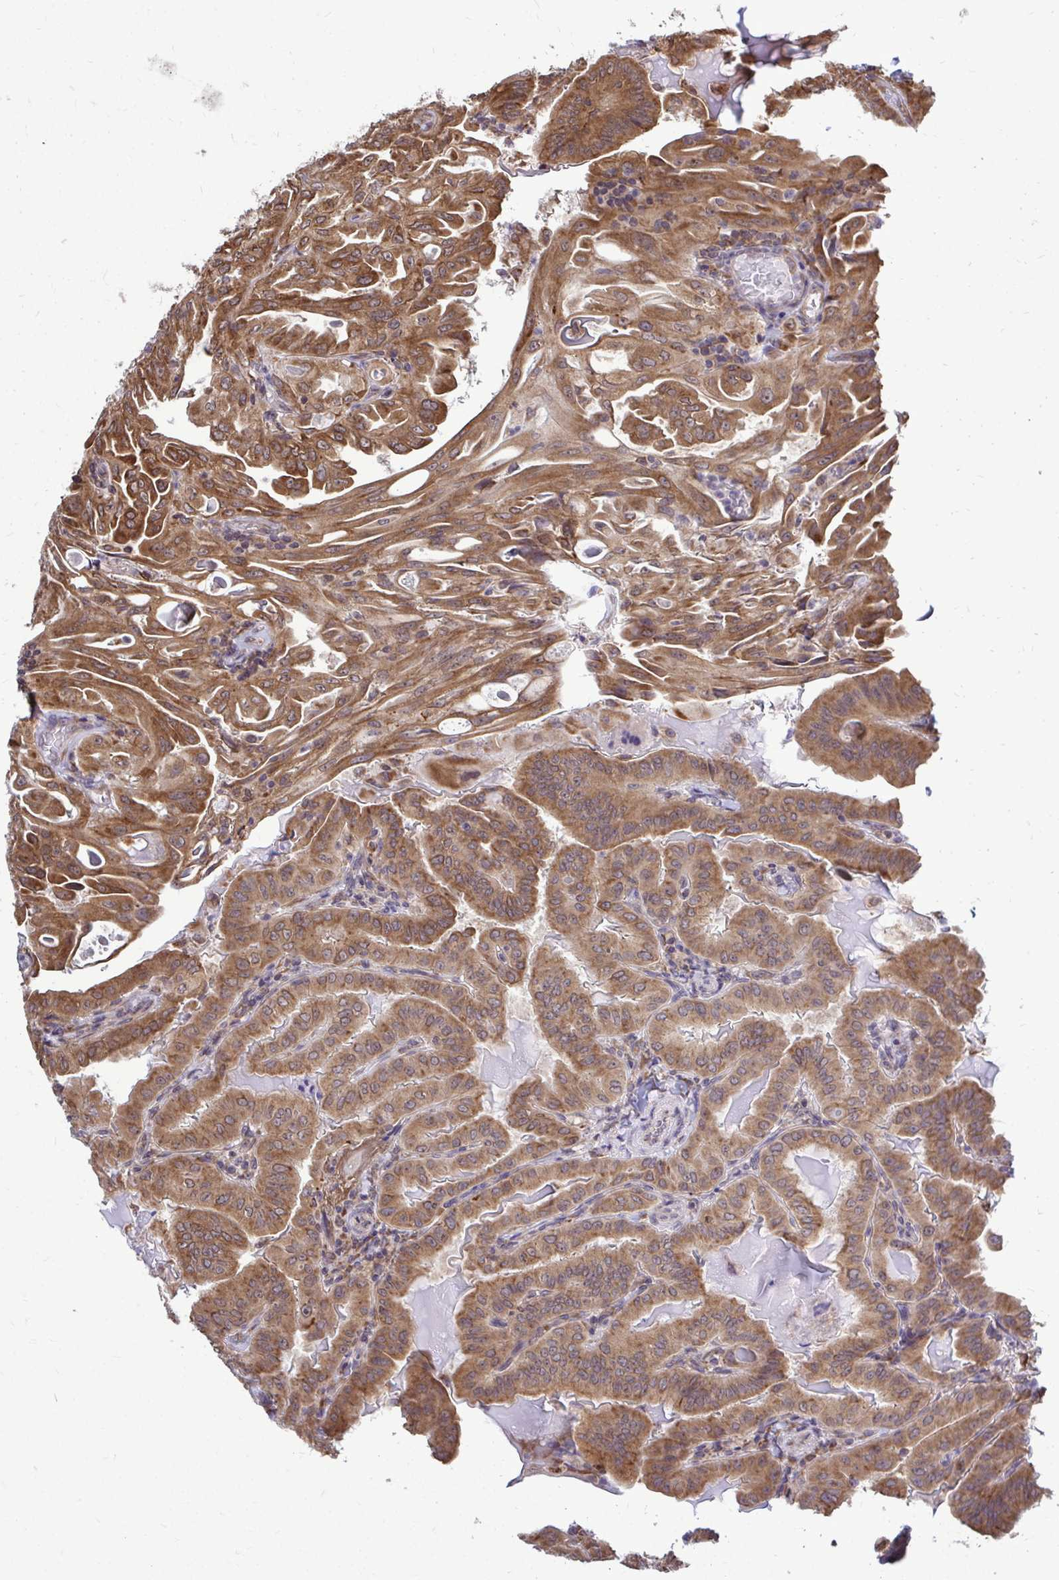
{"staining": {"intensity": "moderate", "quantity": ">75%", "location": "cytoplasmic/membranous"}, "tissue": "thyroid cancer", "cell_type": "Tumor cells", "image_type": "cancer", "snomed": [{"axis": "morphology", "description": "Papillary adenocarcinoma, NOS"}, {"axis": "topography", "description": "Thyroid gland"}], "caption": "Approximately >75% of tumor cells in human papillary adenocarcinoma (thyroid) demonstrate moderate cytoplasmic/membranous protein expression as visualized by brown immunohistochemical staining.", "gene": "FMR1", "patient": {"sex": "female", "age": 68}}